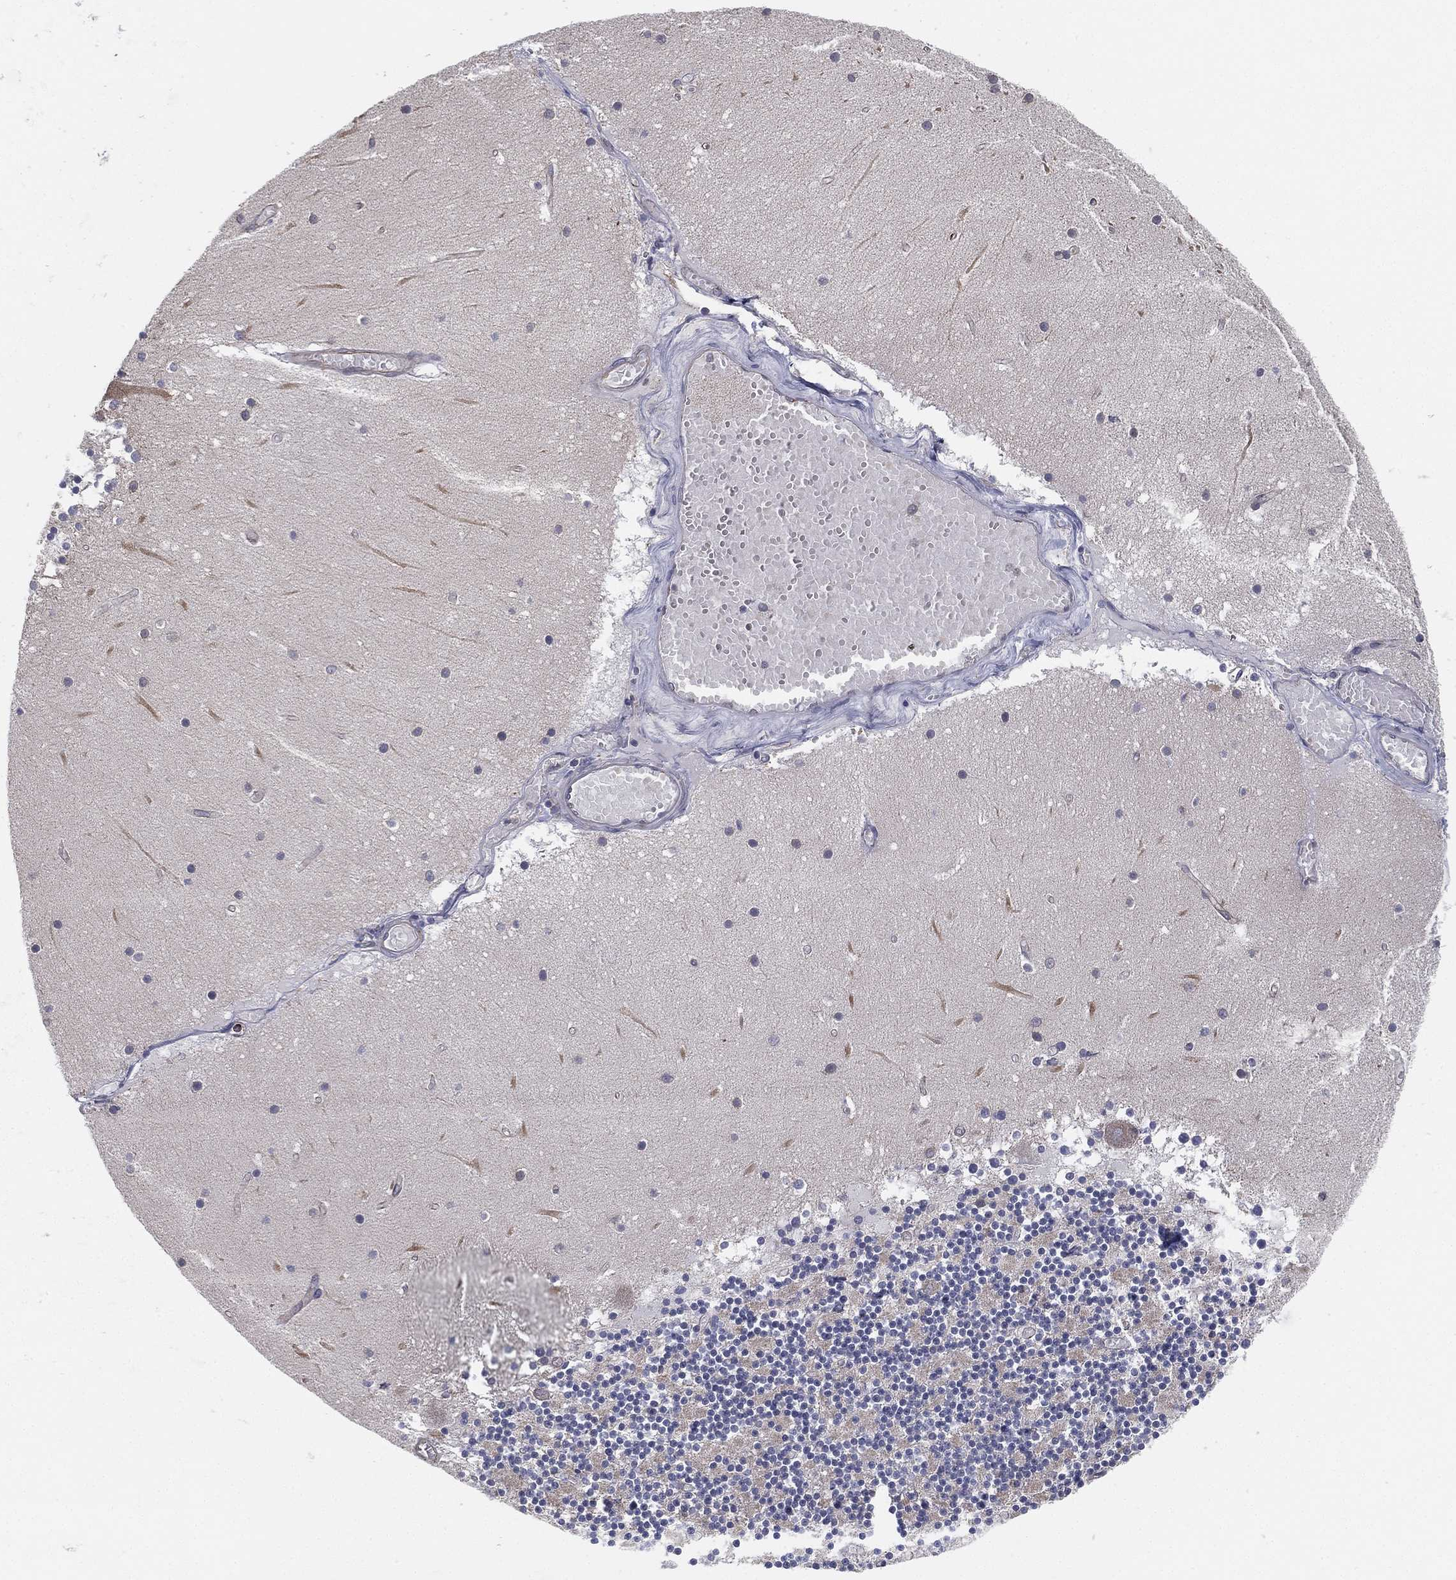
{"staining": {"intensity": "negative", "quantity": "none", "location": "none"}, "tissue": "cerebellum", "cell_type": "Cells in granular layer", "image_type": "normal", "snomed": [{"axis": "morphology", "description": "Normal tissue, NOS"}, {"axis": "topography", "description": "Cerebellum"}], "caption": "Immunohistochemistry image of unremarkable cerebellum: cerebellum stained with DAB (3,3'-diaminobenzidine) exhibits no significant protein staining in cells in granular layer.", "gene": "CYB5B", "patient": {"sex": "female", "age": 28}}